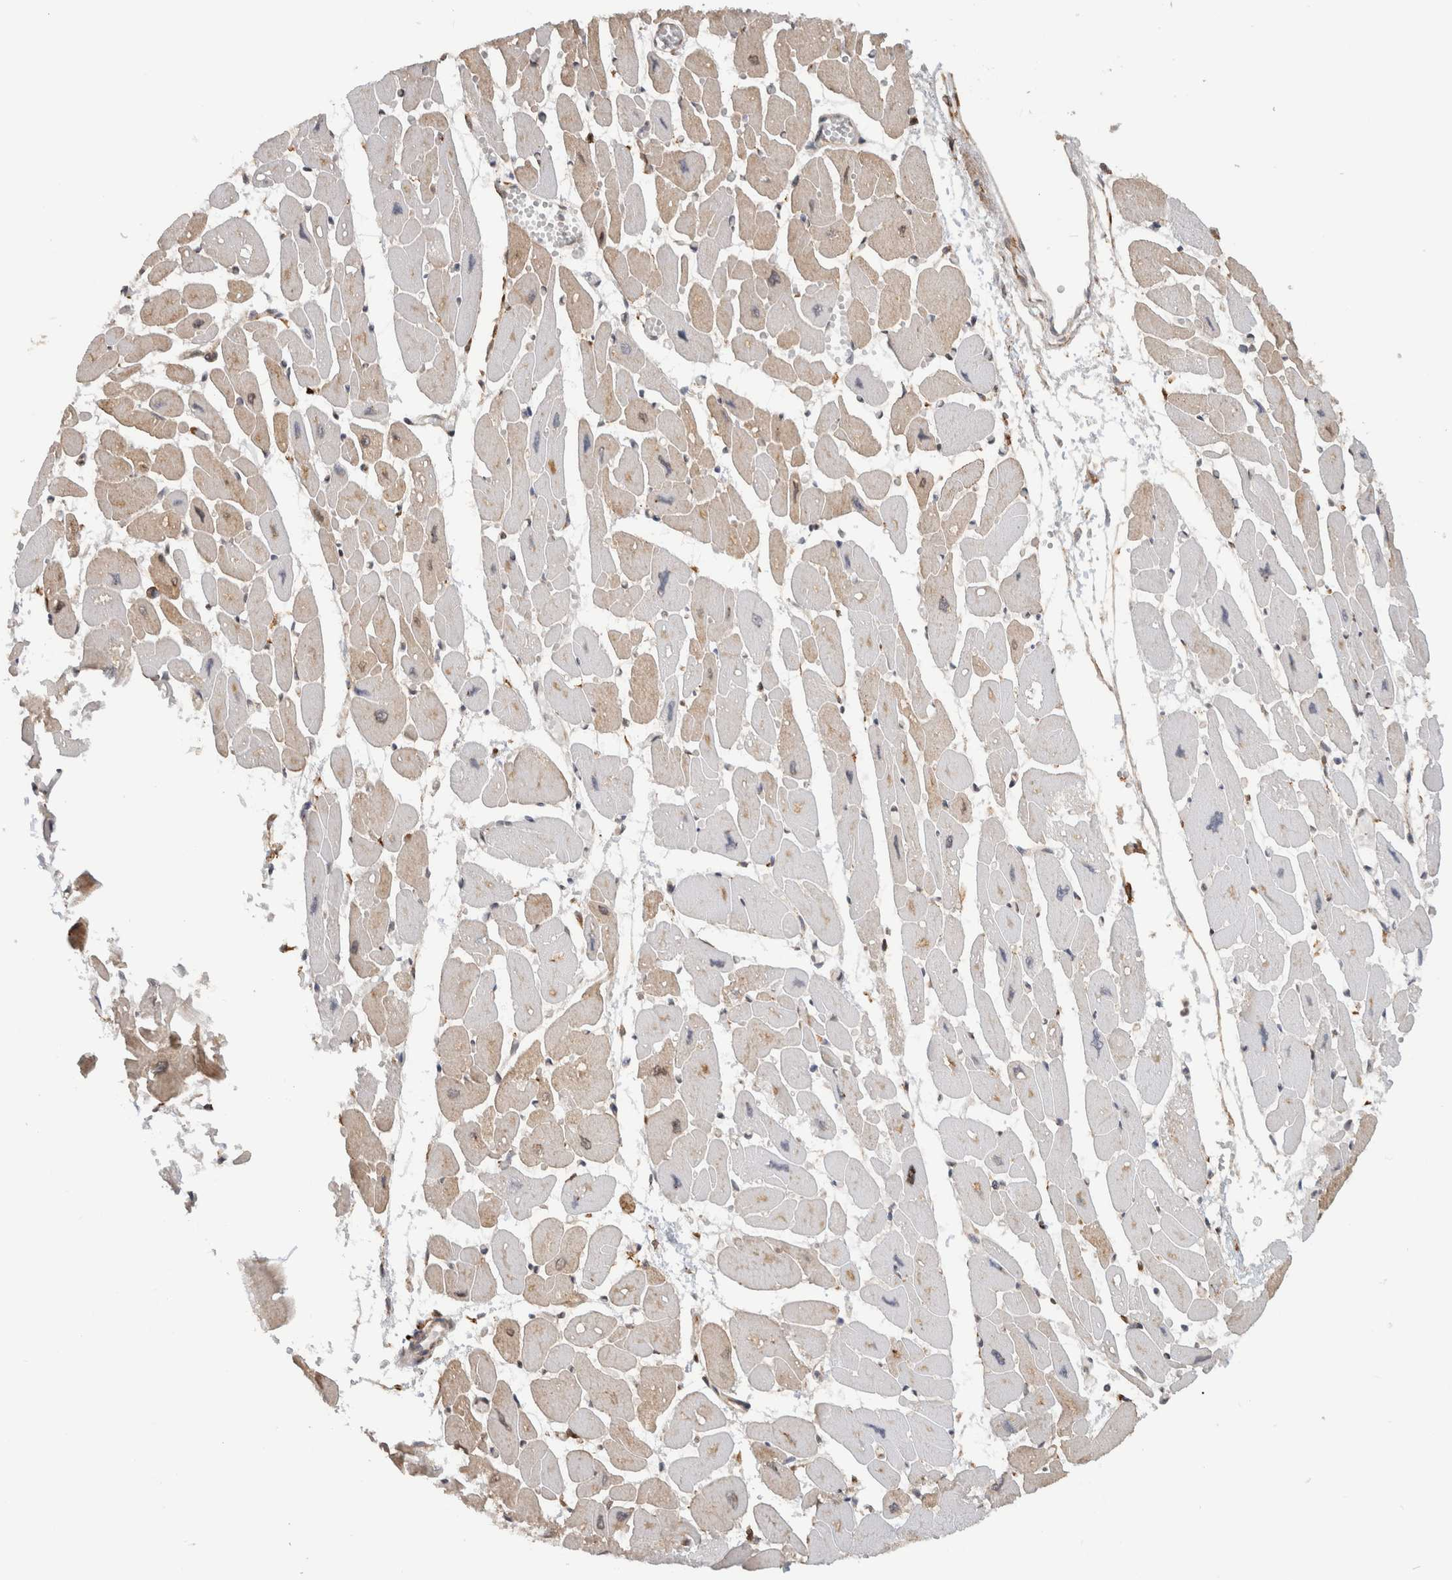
{"staining": {"intensity": "weak", "quantity": ">75%", "location": "cytoplasmic/membranous,nuclear"}, "tissue": "heart muscle", "cell_type": "Cardiomyocytes", "image_type": "normal", "snomed": [{"axis": "morphology", "description": "Normal tissue, NOS"}, {"axis": "topography", "description": "Heart"}], "caption": "Immunohistochemical staining of normal heart muscle shows low levels of weak cytoplasmic/membranous,nuclear positivity in approximately >75% of cardiomyocytes.", "gene": "MS4A7", "patient": {"sex": "female", "age": 54}}